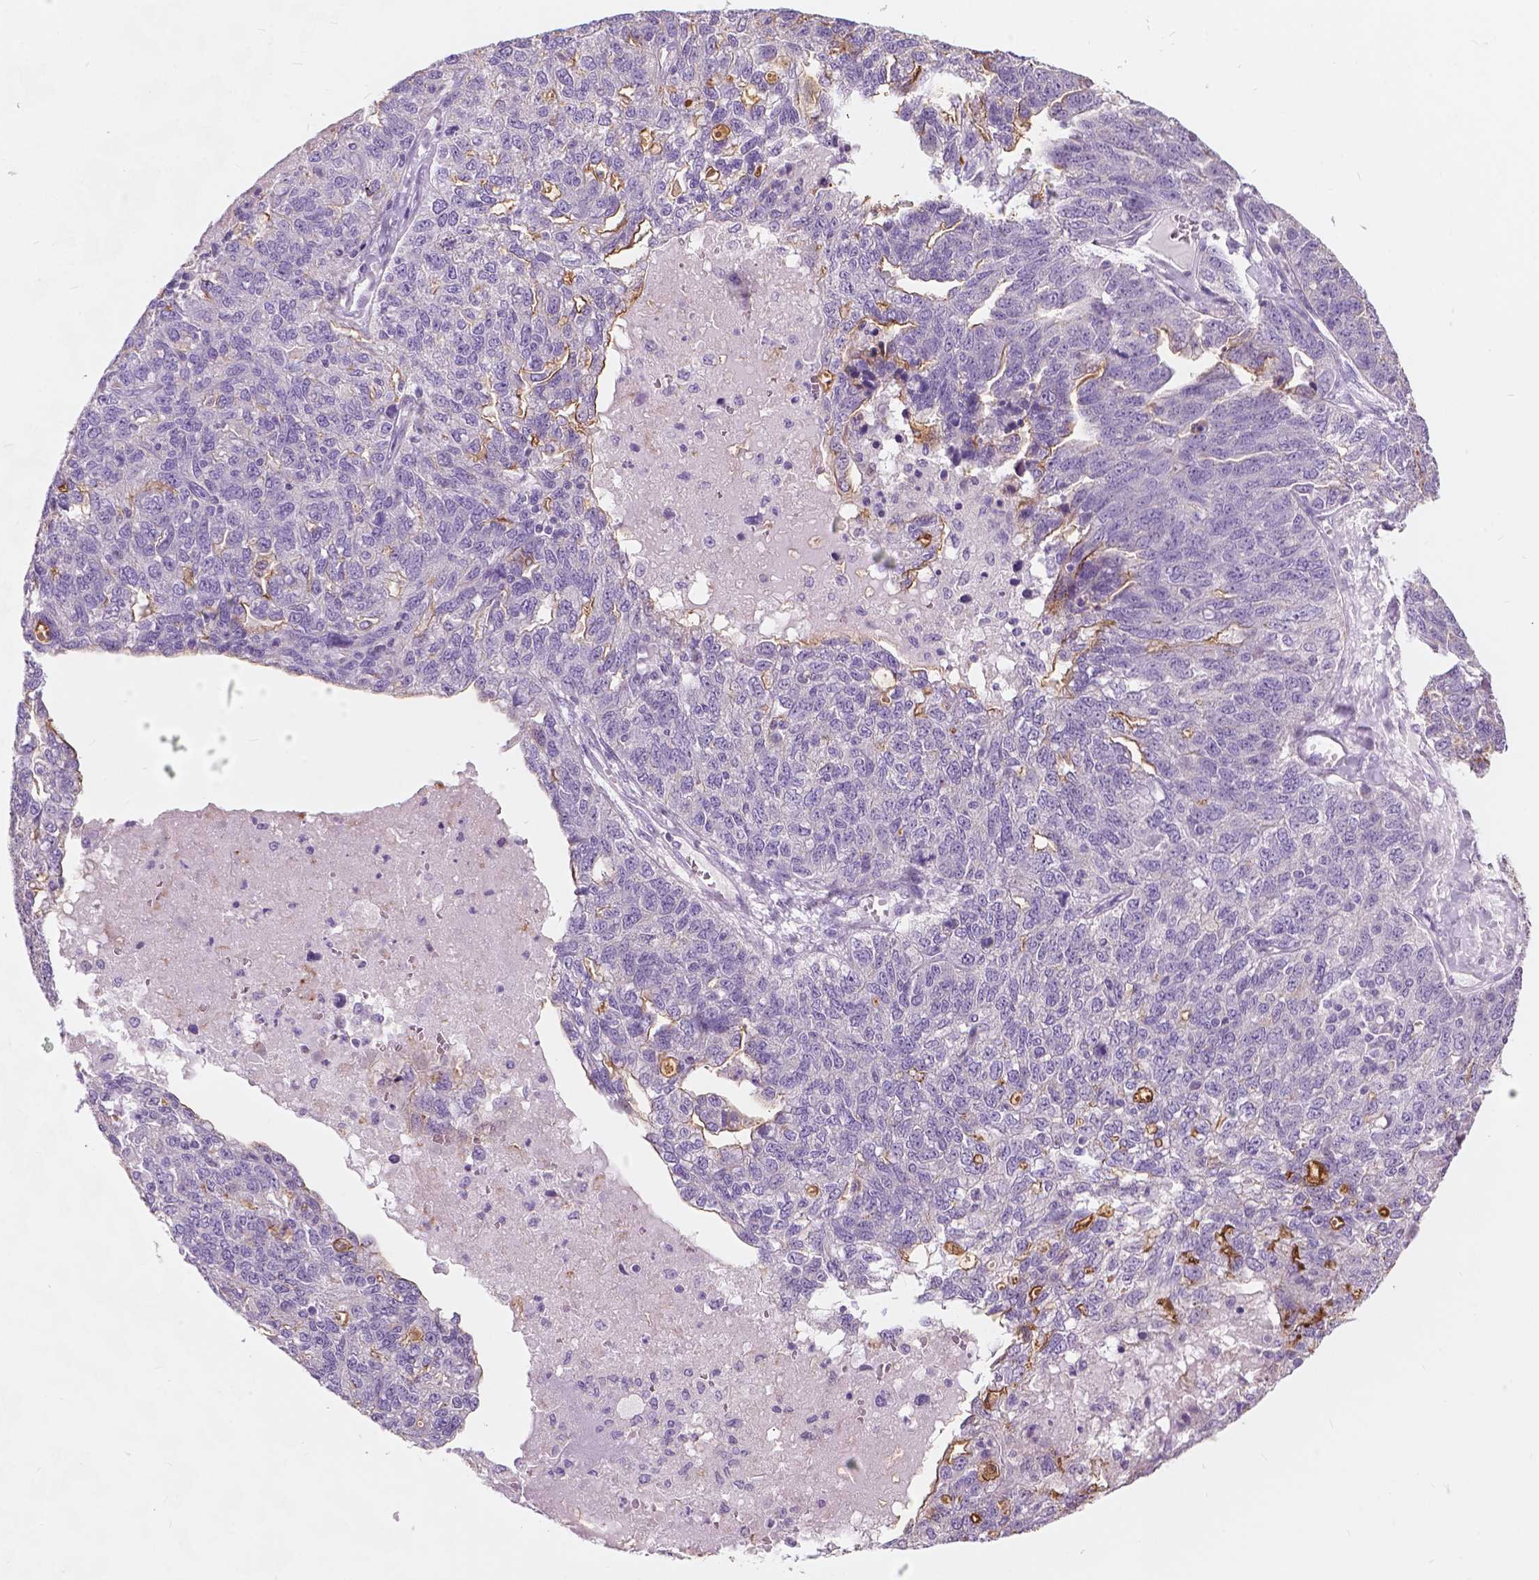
{"staining": {"intensity": "moderate", "quantity": "<25%", "location": "cytoplasmic/membranous"}, "tissue": "ovarian cancer", "cell_type": "Tumor cells", "image_type": "cancer", "snomed": [{"axis": "morphology", "description": "Cystadenocarcinoma, serous, NOS"}, {"axis": "topography", "description": "Ovary"}], "caption": "Moderate cytoplasmic/membranous positivity for a protein is seen in about <25% of tumor cells of serous cystadenocarcinoma (ovarian) using immunohistochemistry.", "gene": "GPRC5A", "patient": {"sex": "female", "age": 71}}